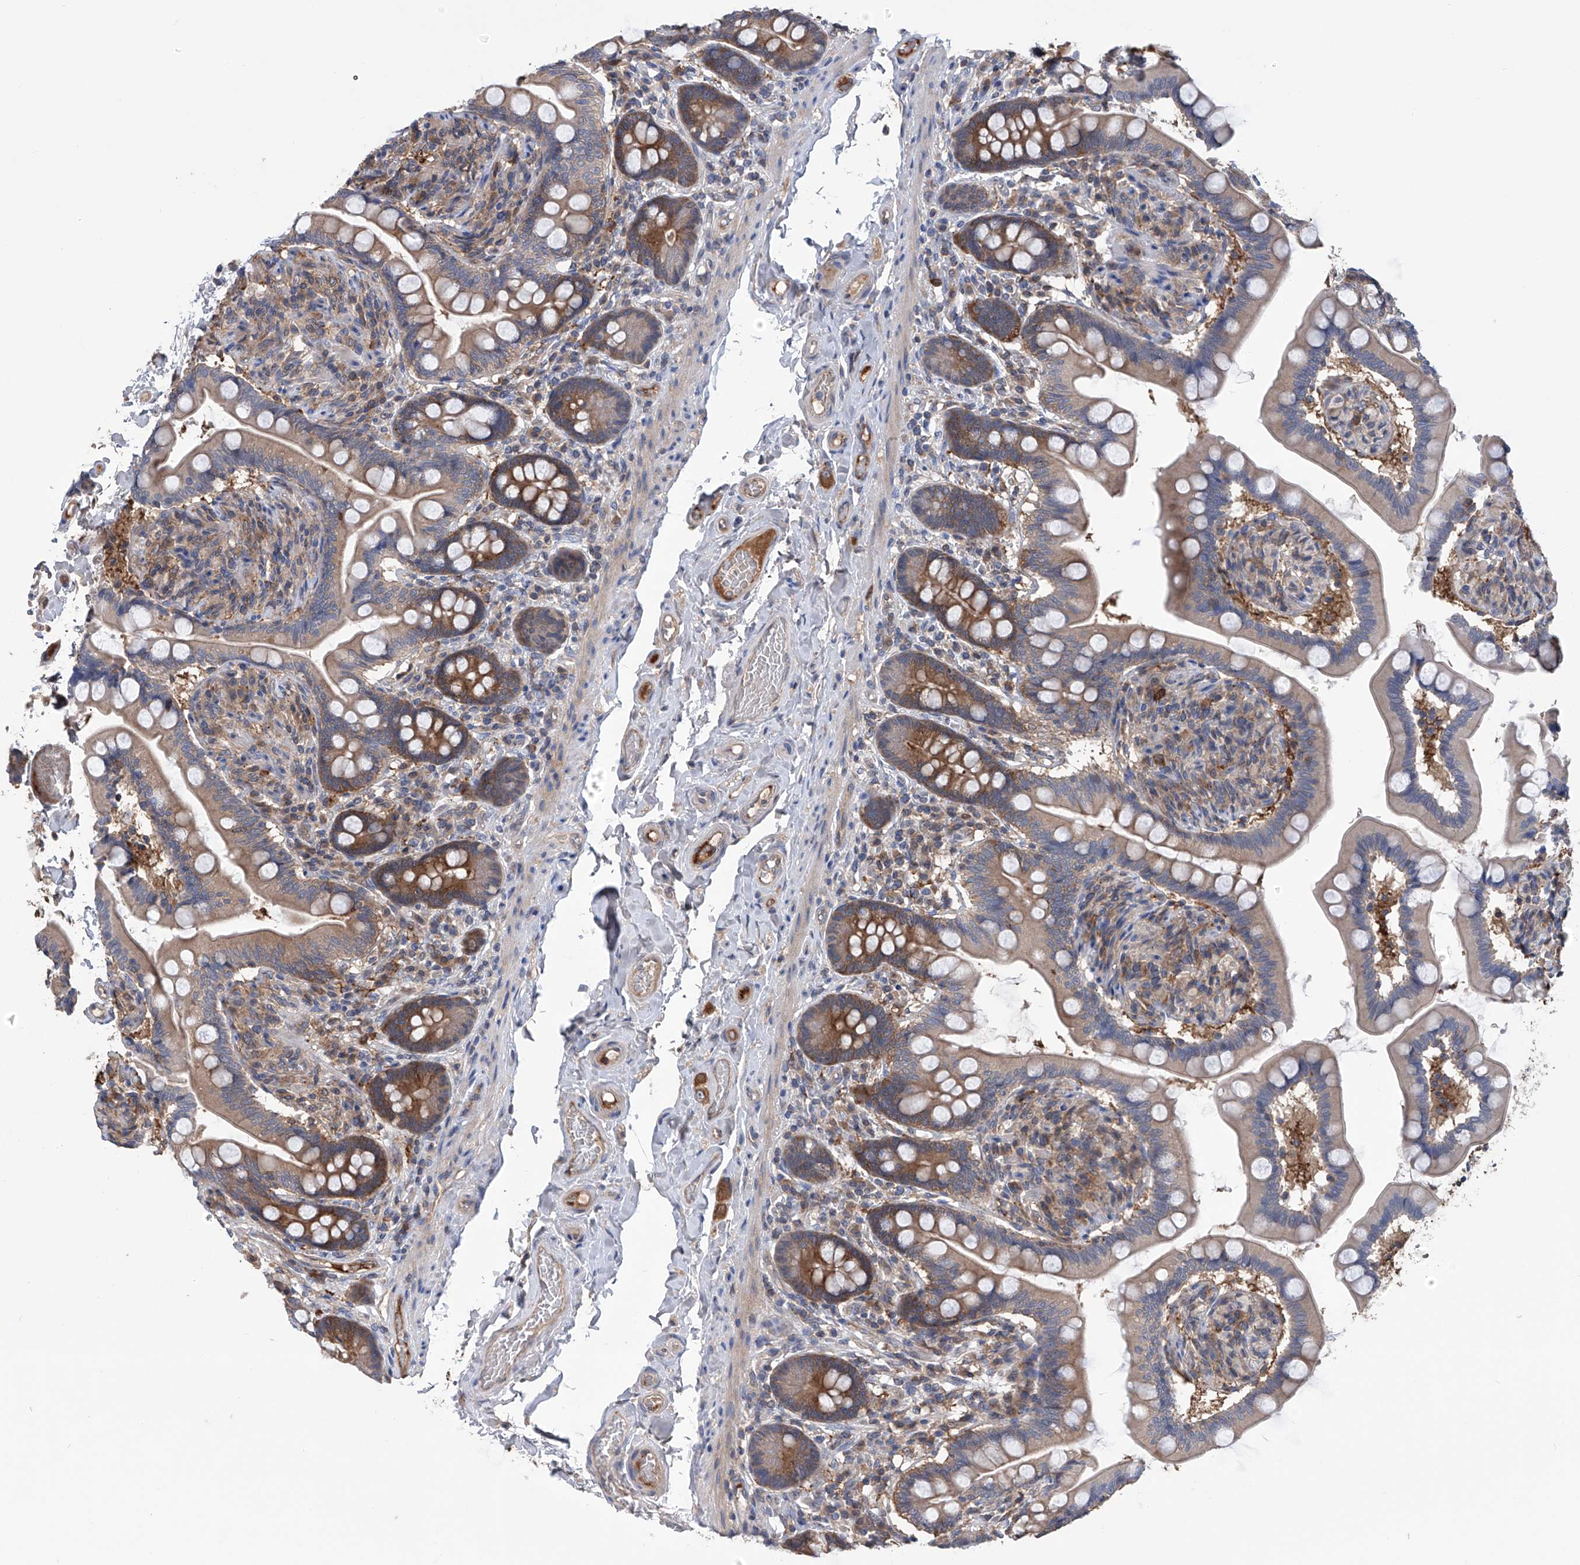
{"staining": {"intensity": "strong", "quantity": "25%-75%", "location": "cytoplasmic/membranous"}, "tissue": "small intestine", "cell_type": "Glandular cells", "image_type": "normal", "snomed": [{"axis": "morphology", "description": "Normal tissue, NOS"}, {"axis": "topography", "description": "Small intestine"}], "caption": "Small intestine stained for a protein (brown) displays strong cytoplasmic/membranous positive expression in about 25%-75% of glandular cells.", "gene": "NUDT17", "patient": {"sex": "female", "age": 64}}